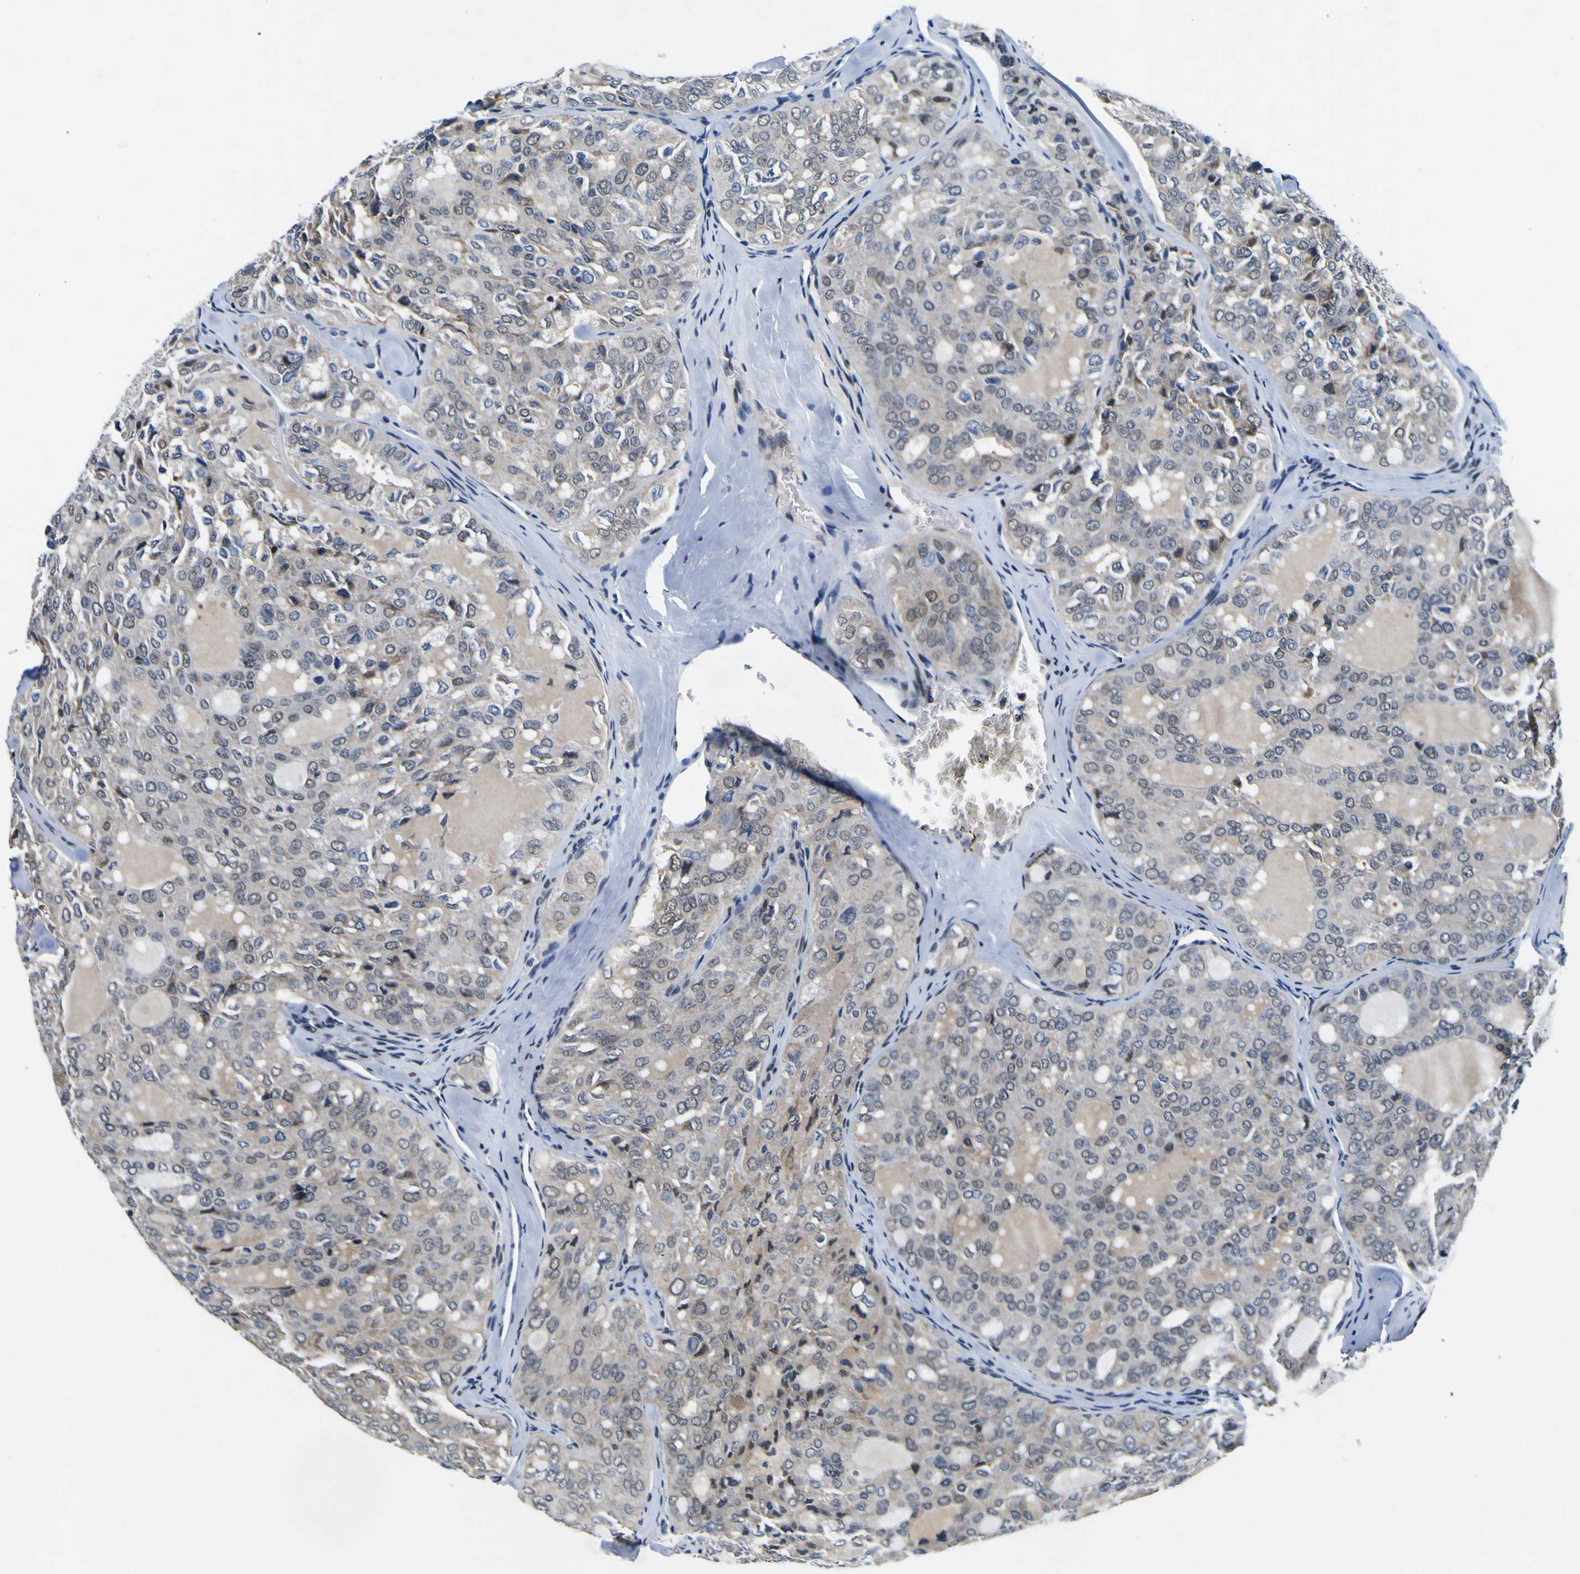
{"staining": {"intensity": "weak", "quantity": "<25%", "location": "nuclear"}, "tissue": "thyroid cancer", "cell_type": "Tumor cells", "image_type": "cancer", "snomed": [{"axis": "morphology", "description": "Follicular adenoma carcinoma, NOS"}, {"axis": "topography", "description": "Thyroid gland"}], "caption": "This is an IHC histopathology image of follicular adenoma carcinoma (thyroid). There is no expression in tumor cells.", "gene": "CUL4B", "patient": {"sex": "male", "age": 75}}